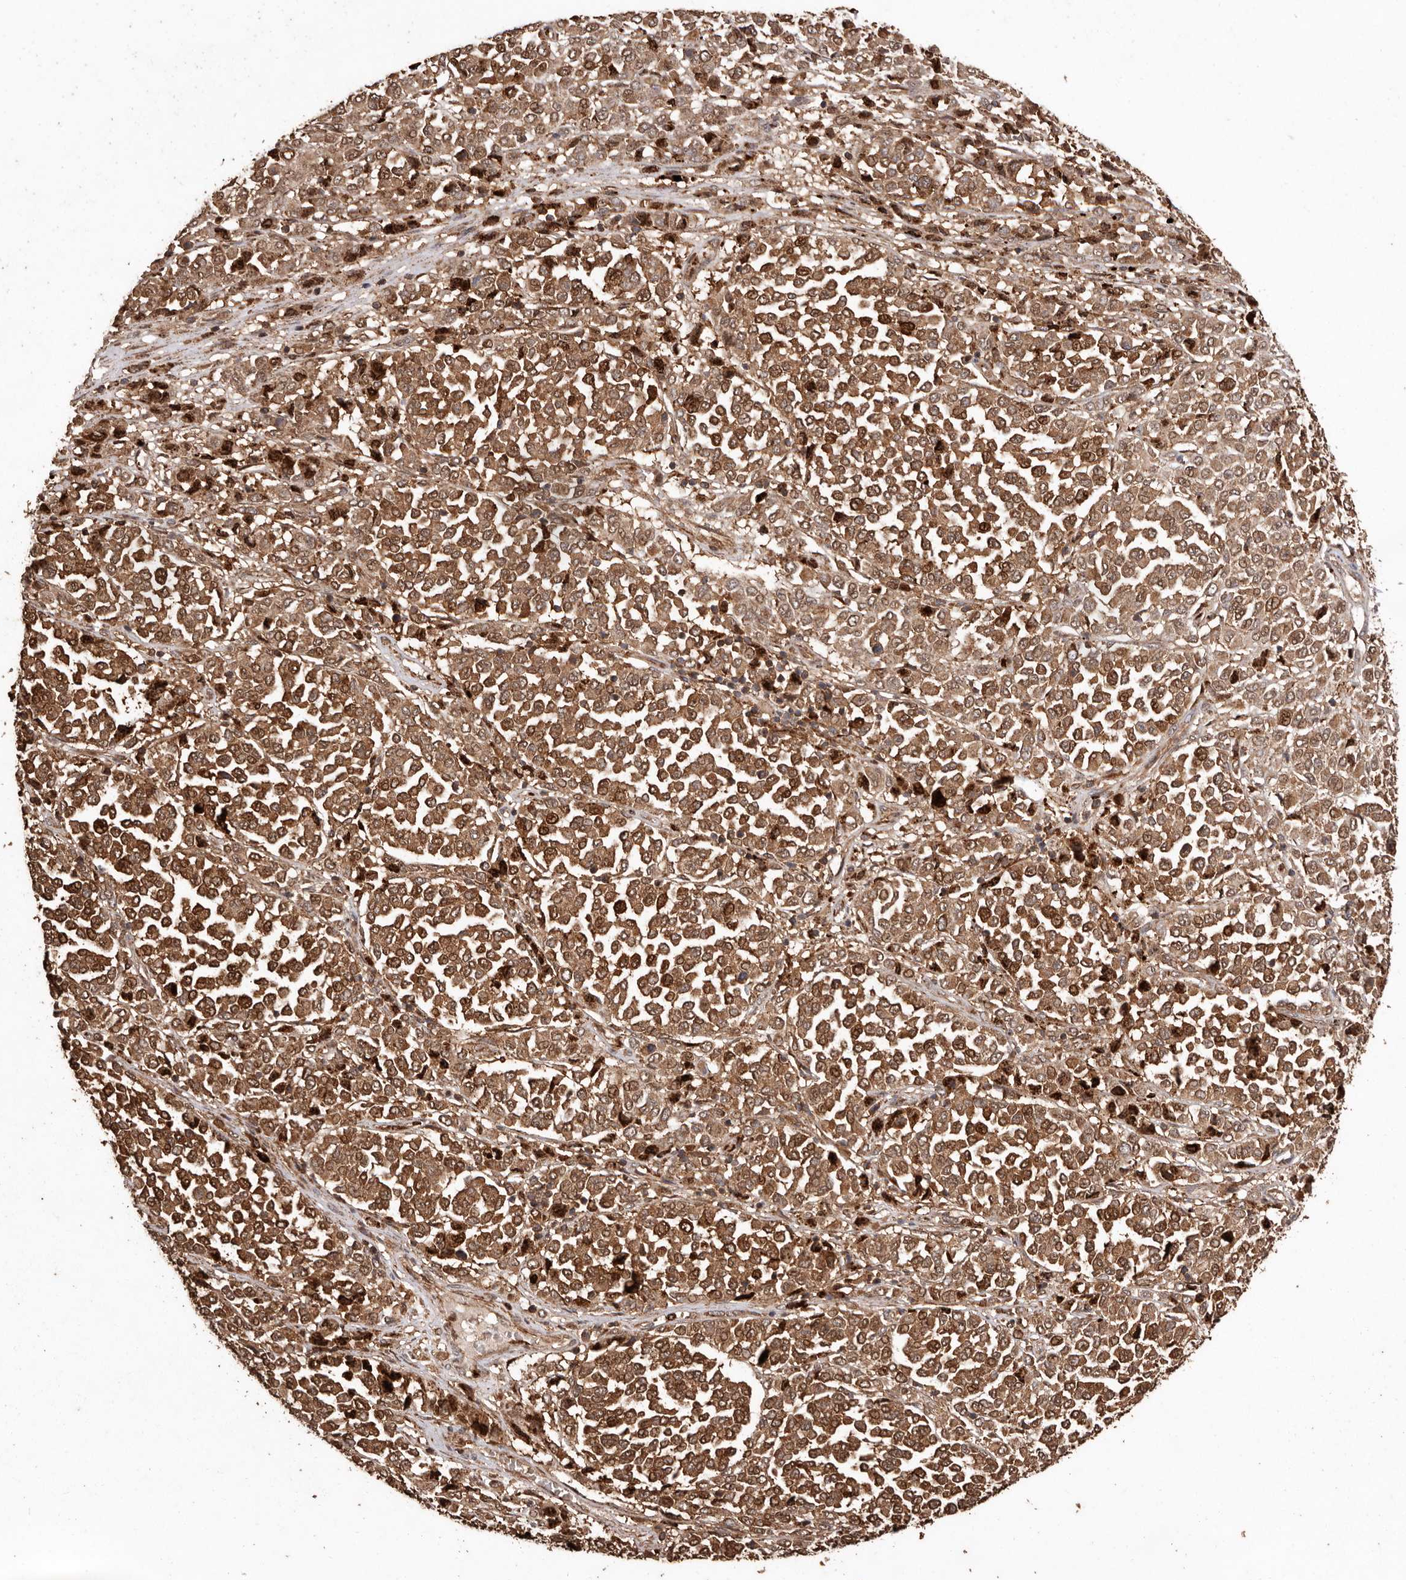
{"staining": {"intensity": "moderate", "quantity": ">75%", "location": "cytoplasmic/membranous"}, "tissue": "melanoma", "cell_type": "Tumor cells", "image_type": "cancer", "snomed": [{"axis": "morphology", "description": "Malignant melanoma, Metastatic site"}, {"axis": "topography", "description": "Pancreas"}], "caption": "Moderate cytoplasmic/membranous expression for a protein is seen in about >75% of tumor cells of malignant melanoma (metastatic site) using immunohistochemistry (IHC).", "gene": "RWDD1", "patient": {"sex": "female", "age": 30}}